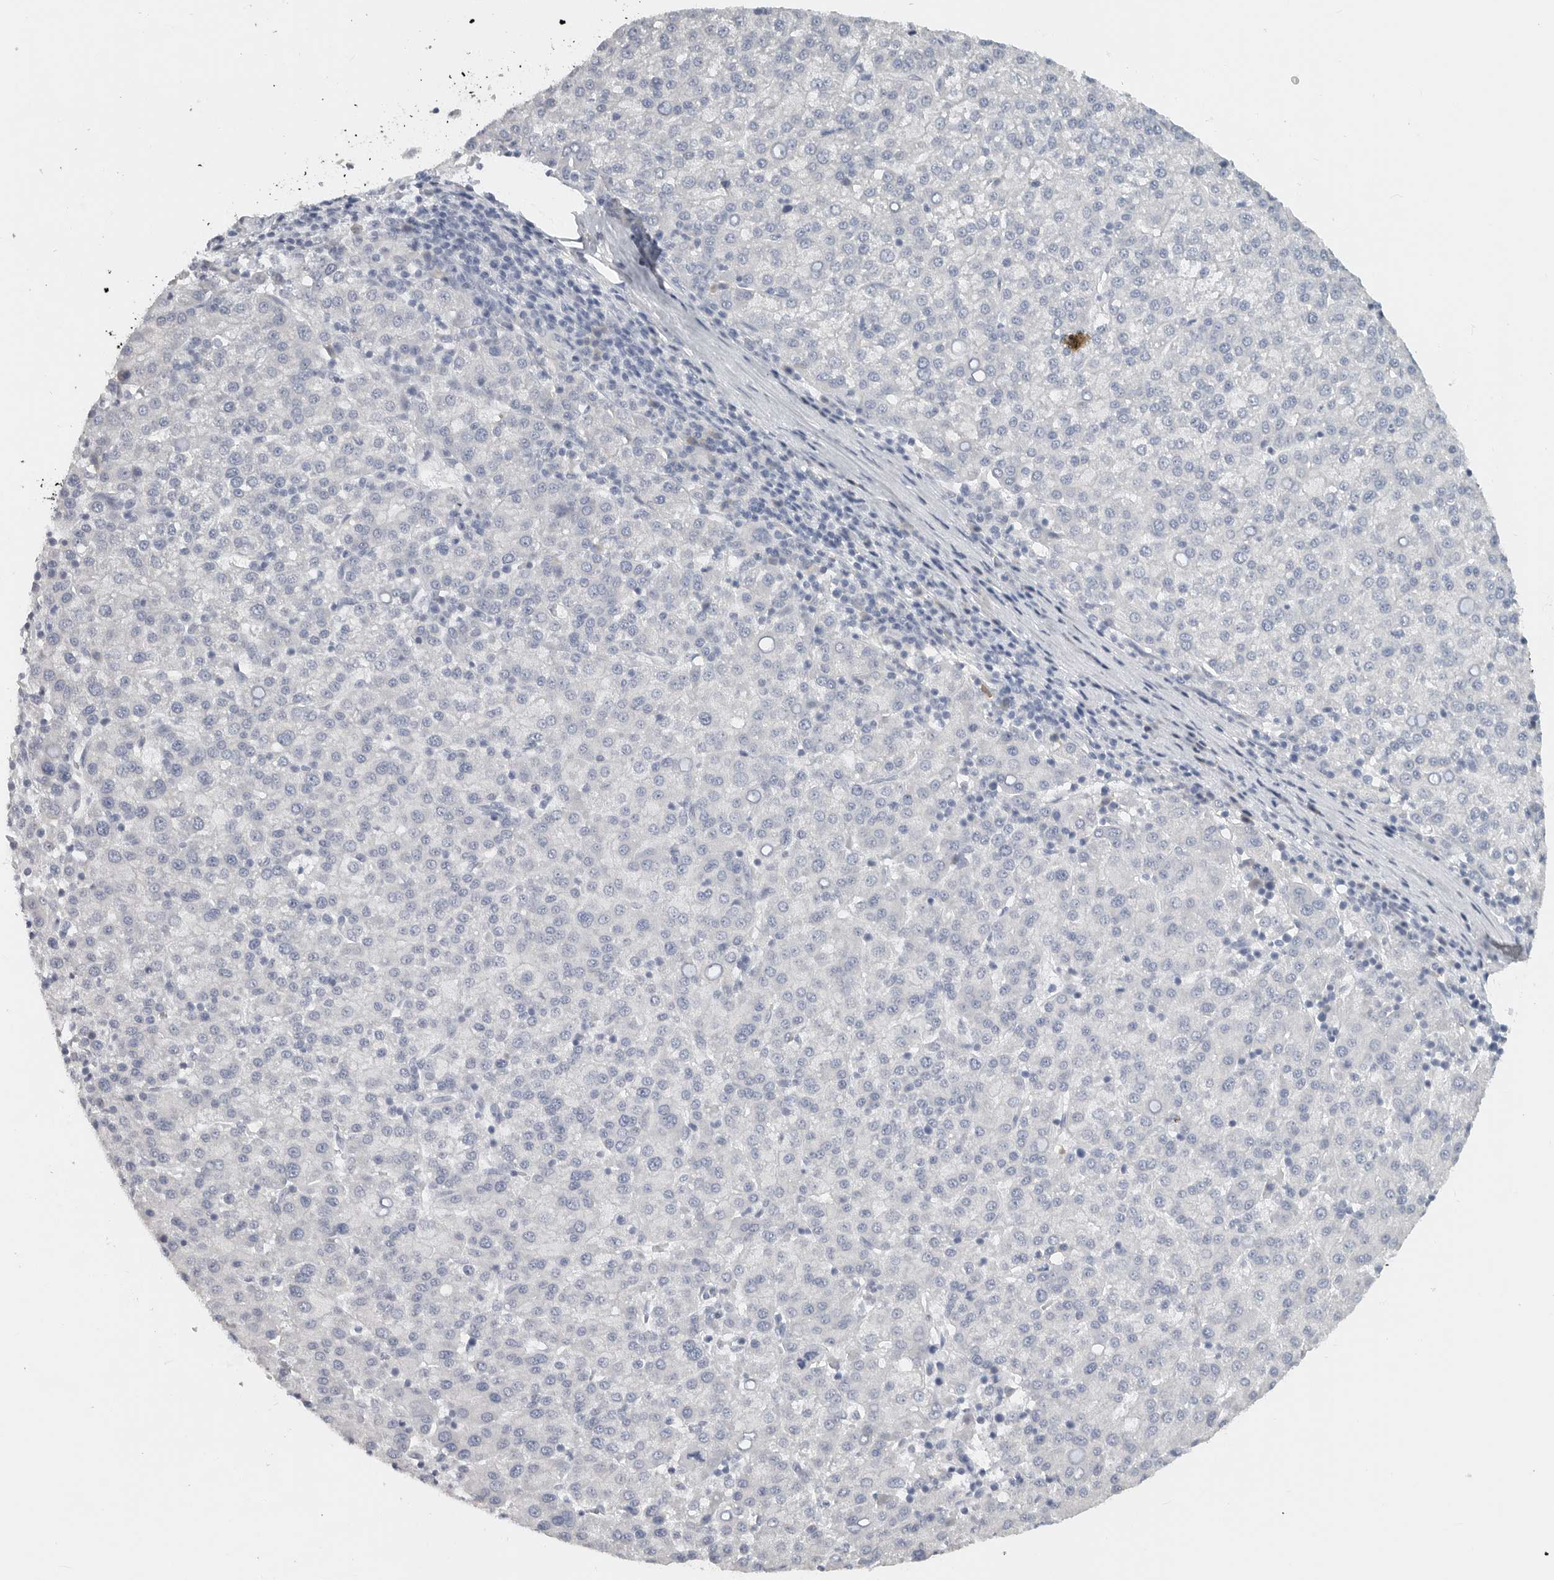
{"staining": {"intensity": "negative", "quantity": "none", "location": "none"}, "tissue": "liver cancer", "cell_type": "Tumor cells", "image_type": "cancer", "snomed": [{"axis": "morphology", "description": "Carcinoma, Hepatocellular, NOS"}, {"axis": "topography", "description": "Liver"}], "caption": "DAB immunohistochemical staining of hepatocellular carcinoma (liver) demonstrates no significant positivity in tumor cells.", "gene": "PAM", "patient": {"sex": "female", "age": 58}}